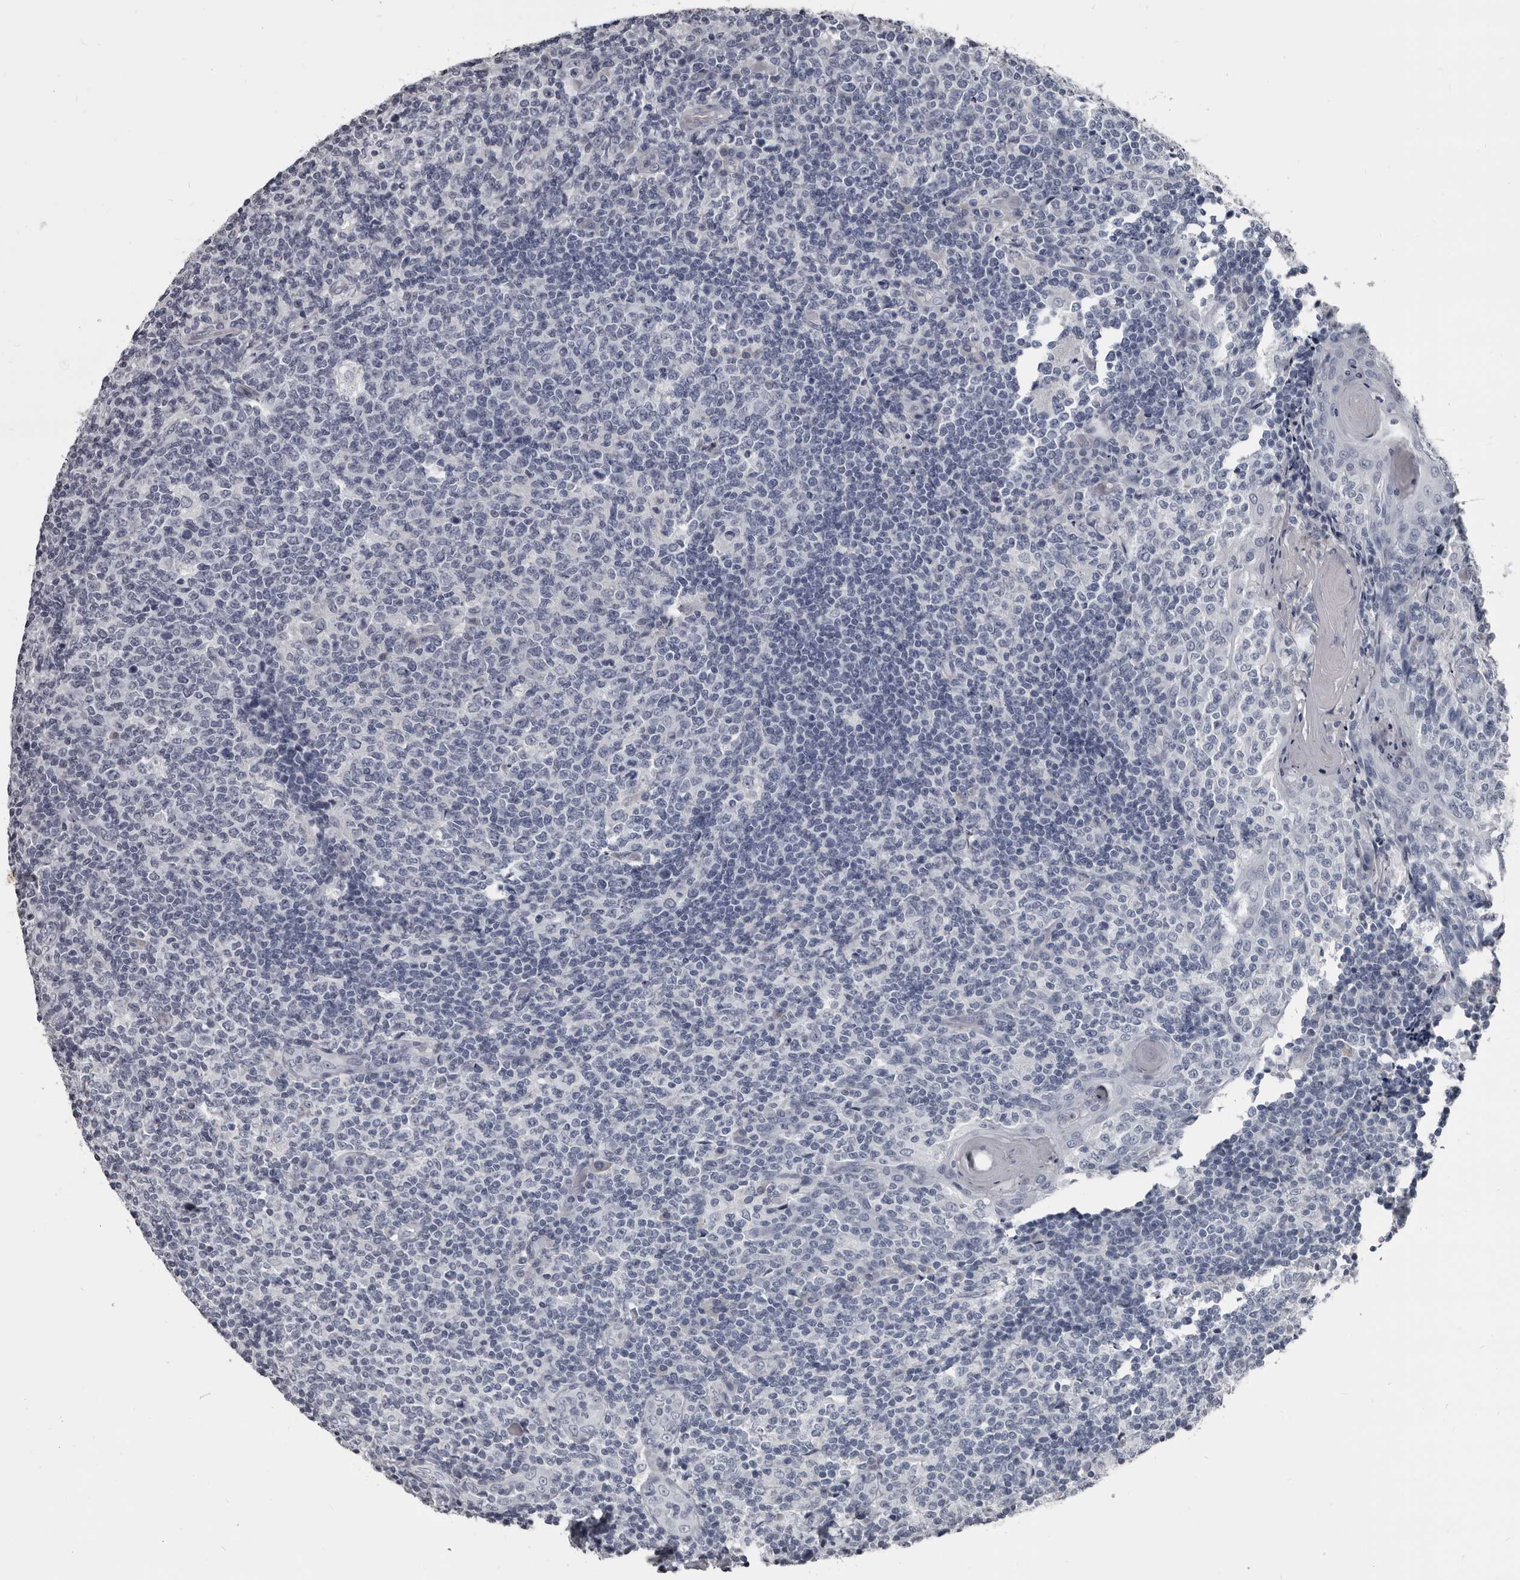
{"staining": {"intensity": "negative", "quantity": "none", "location": "none"}, "tissue": "tonsil", "cell_type": "Germinal center cells", "image_type": "normal", "snomed": [{"axis": "morphology", "description": "Normal tissue, NOS"}, {"axis": "topography", "description": "Tonsil"}], "caption": "Photomicrograph shows no significant protein staining in germinal center cells of unremarkable tonsil.", "gene": "GREB1", "patient": {"sex": "female", "age": 19}}